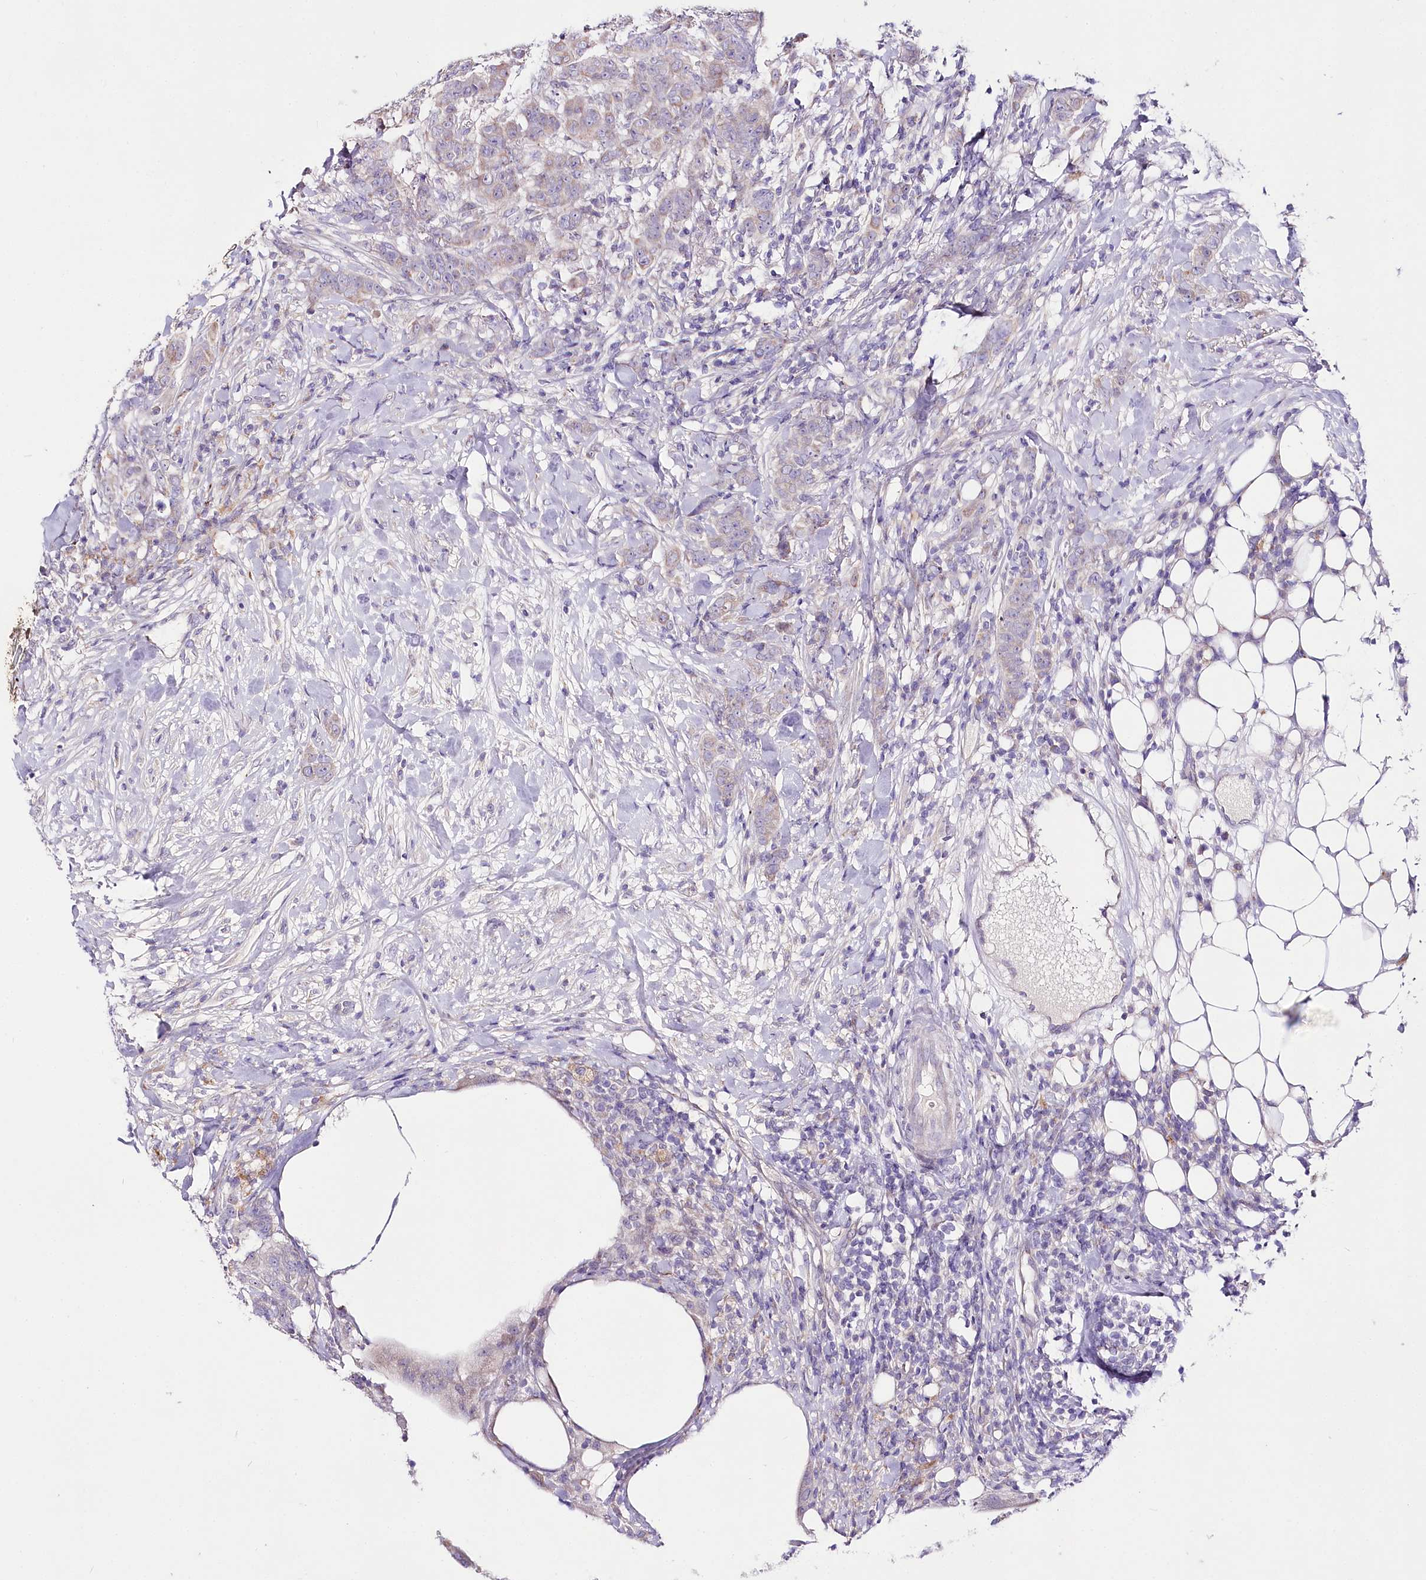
{"staining": {"intensity": "weak", "quantity": "<25%", "location": "cytoplasmic/membranous"}, "tissue": "breast cancer", "cell_type": "Tumor cells", "image_type": "cancer", "snomed": [{"axis": "morphology", "description": "Duct carcinoma"}, {"axis": "topography", "description": "Breast"}], "caption": "IHC photomicrograph of human breast cancer (invasive ductal carcinoma) stained for a protein (brown), which exhibits no staining in tumor cells.", "gene": "LRRC14B", "patient": {"sex": "female", "age": 40}}